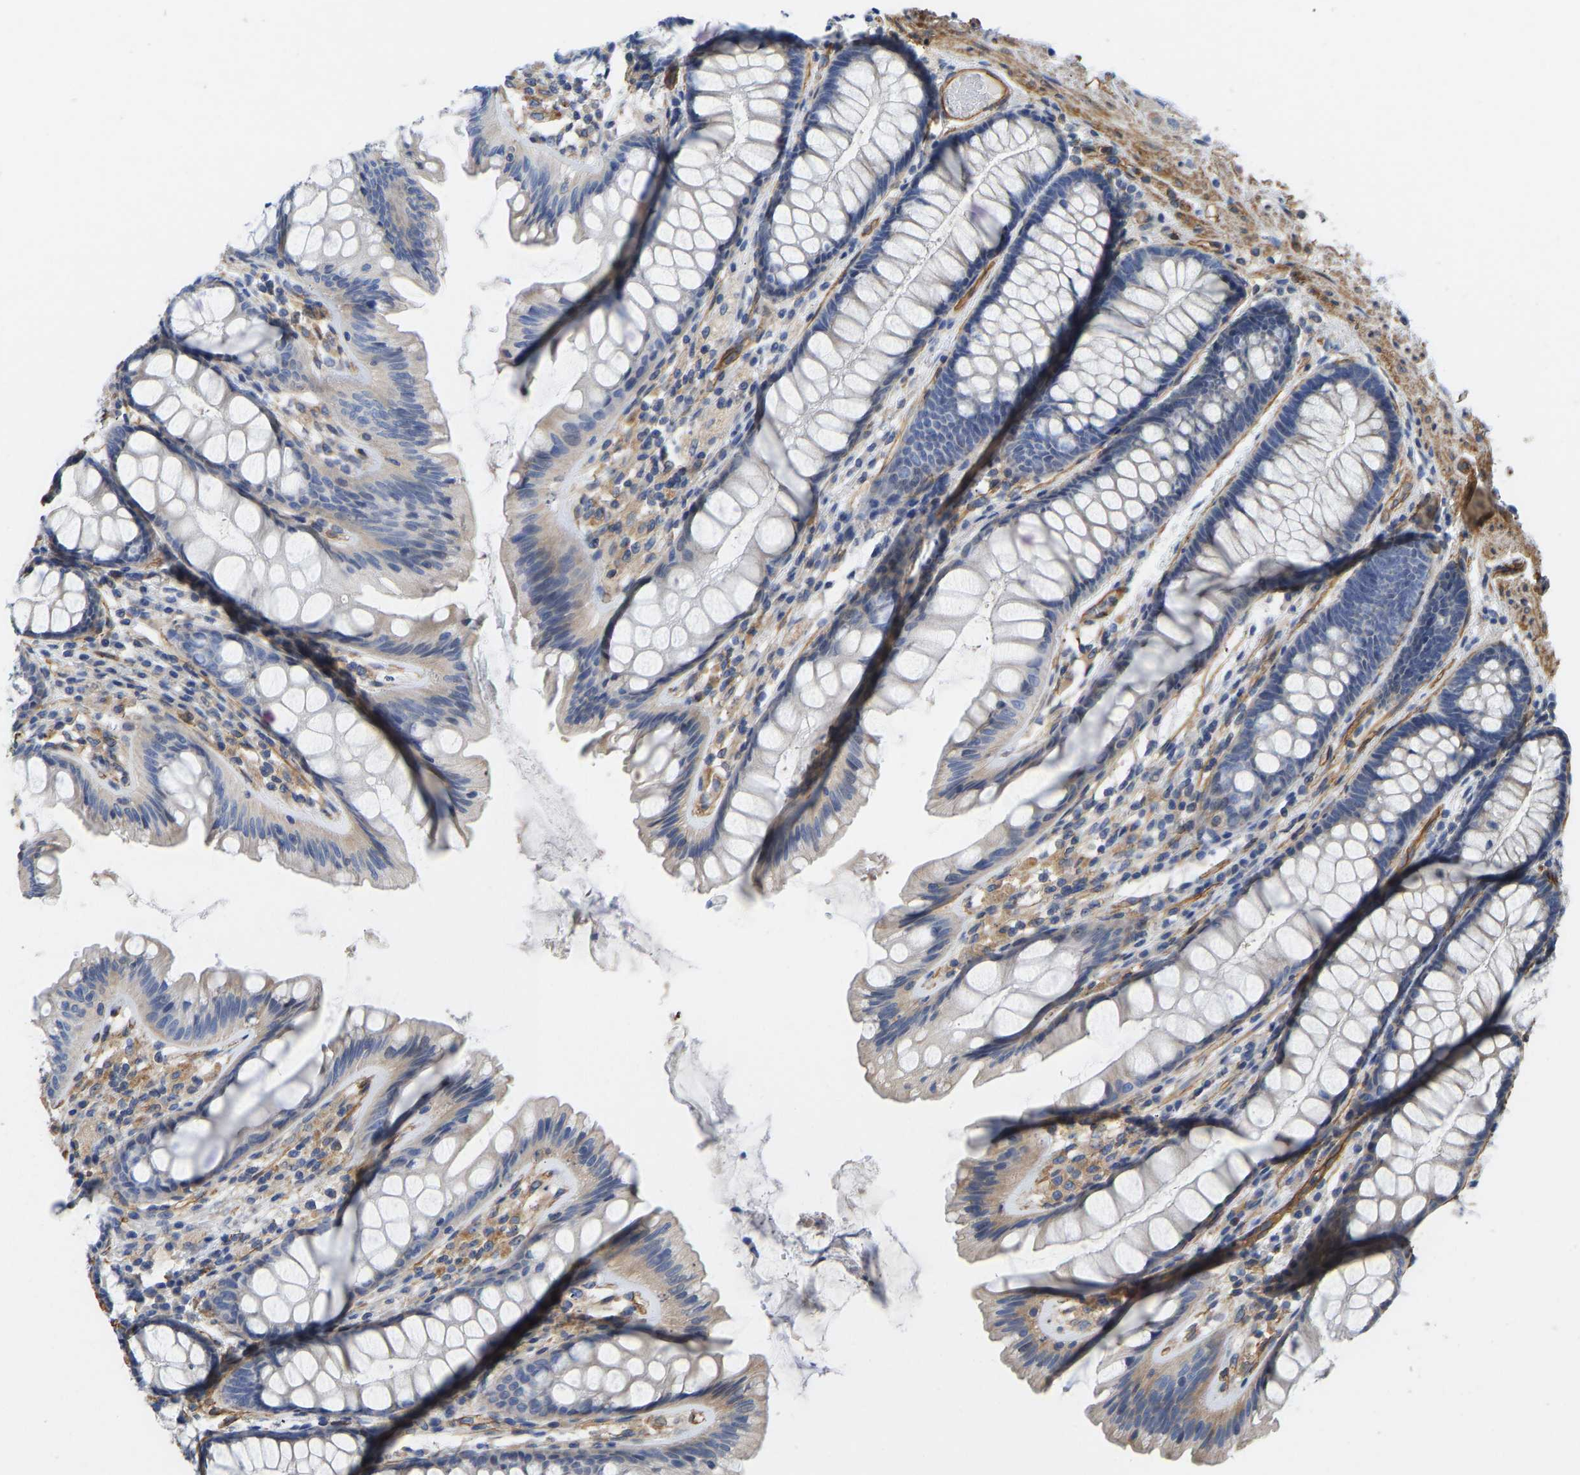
{"staining": {"intensity": "moderate", "quantity": ">75%", "location": "cytoplasmic/membranous"}, "tissue": "colon", "cell_type": "Endothelial cells", "image_type": "normal", "snomed": [{"axis": "morphology", "description": "Normal tissue, NOS"}, {"axis": "topography", "description": "Colon"}], "caption": "This image shows normal colon stained with immunohistochemistry (IHC) to label a protein in brown. The cytoplasmic/membranous of endothelial cells show moderate positivity for the protein. Nuclei are counter-stained blue.", "gene": "ELMO2", "patient": {"sex": "female", "age": 56}}